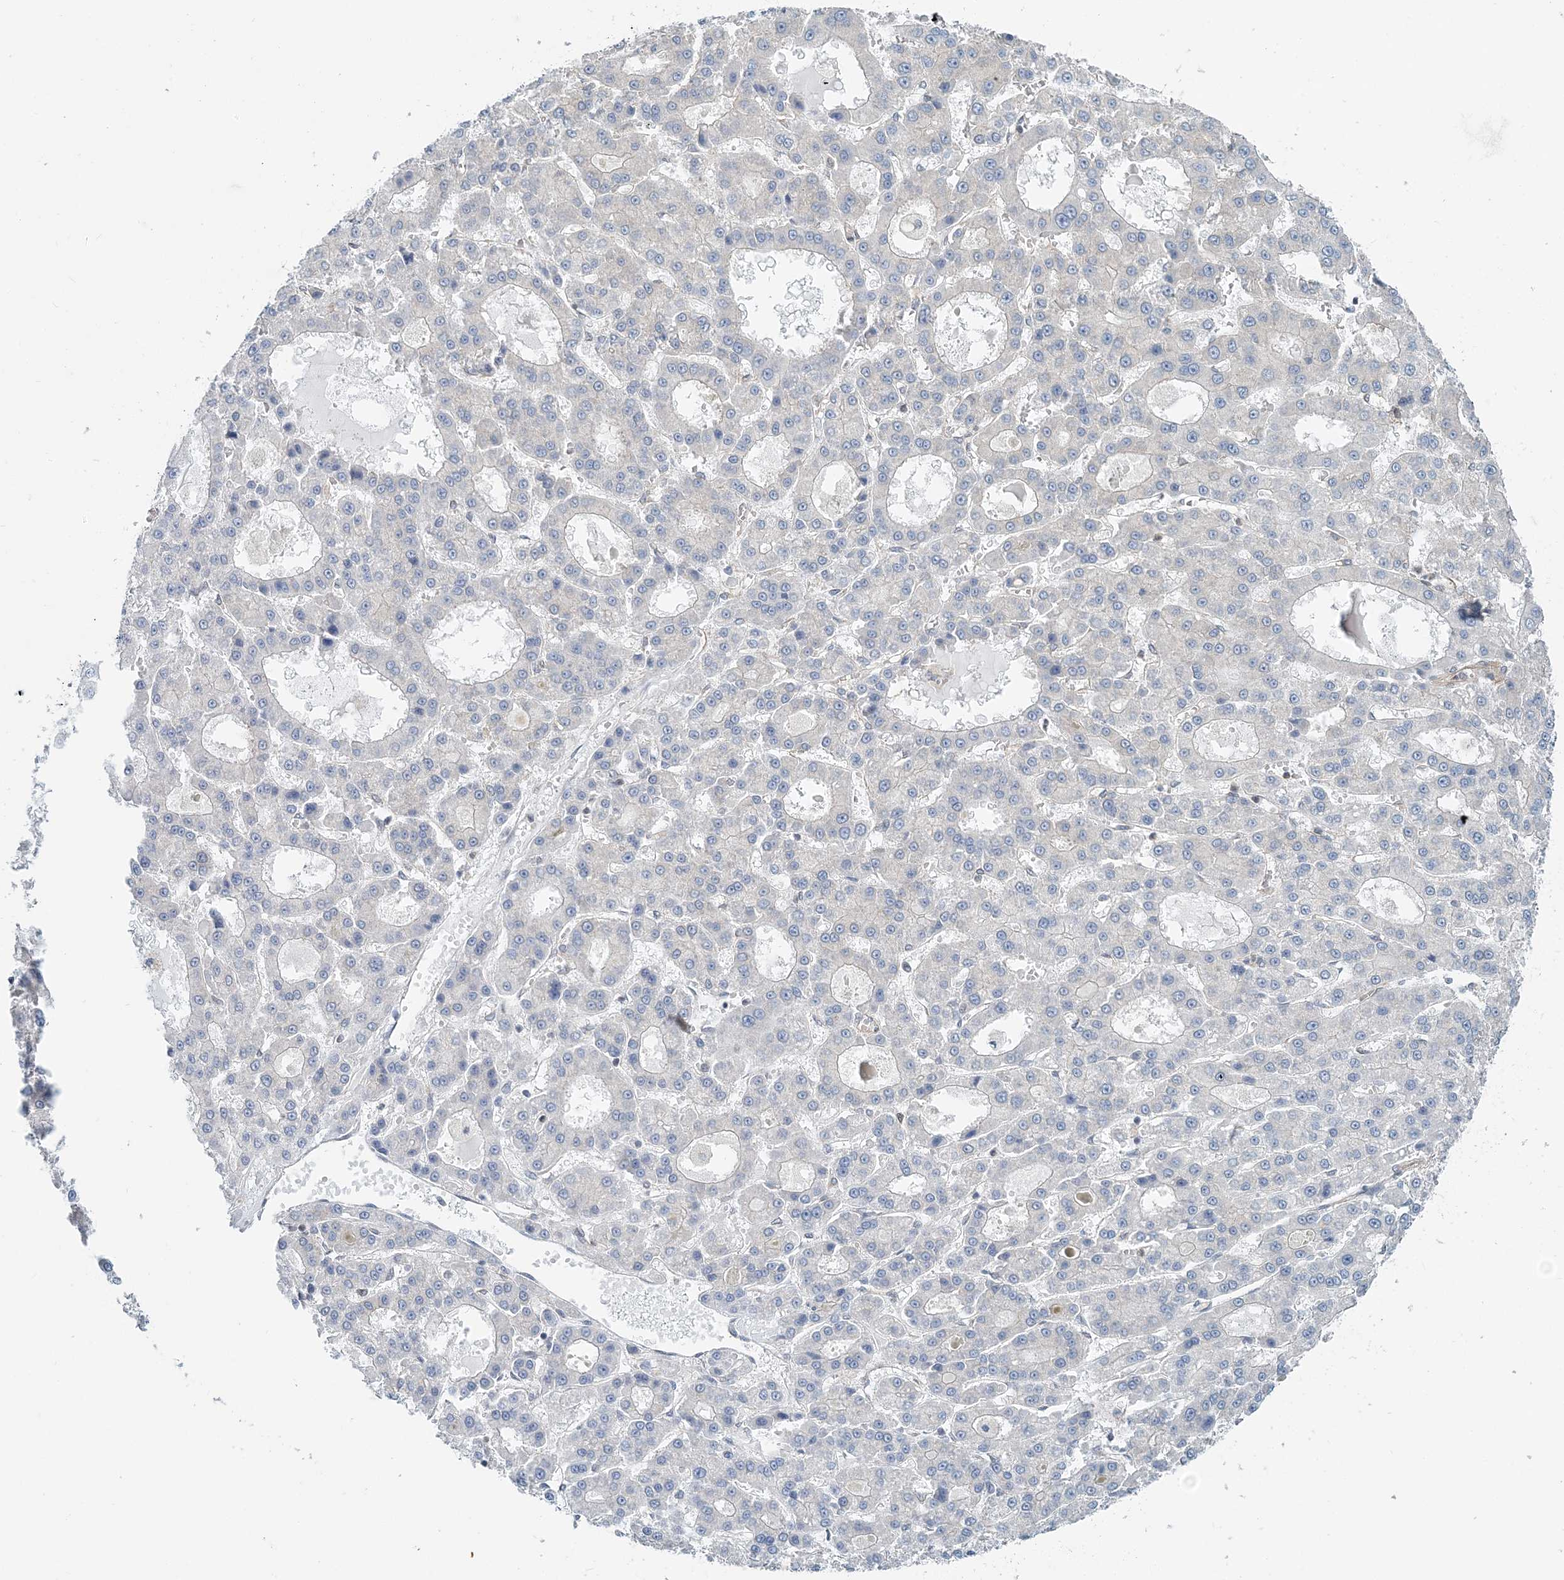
{"staining": {"intensity": "negative", "quantity": "none", "location": "none"}, "tissue": "liver cancer", "cell_type": "Tumor cells", "image_type": "cancer", "snomed": [{"axis": "morphology", "description": "Carcinoma, Hepatocellular, NOS"}, {"axis": "topography", "description": "Liver"}], "caption": "Tumor cells show no significant staining in liver cancer (hepatocellular carcinoma).", "gene": "MOB4", "patient": {"sex": "male", "age": 70}}